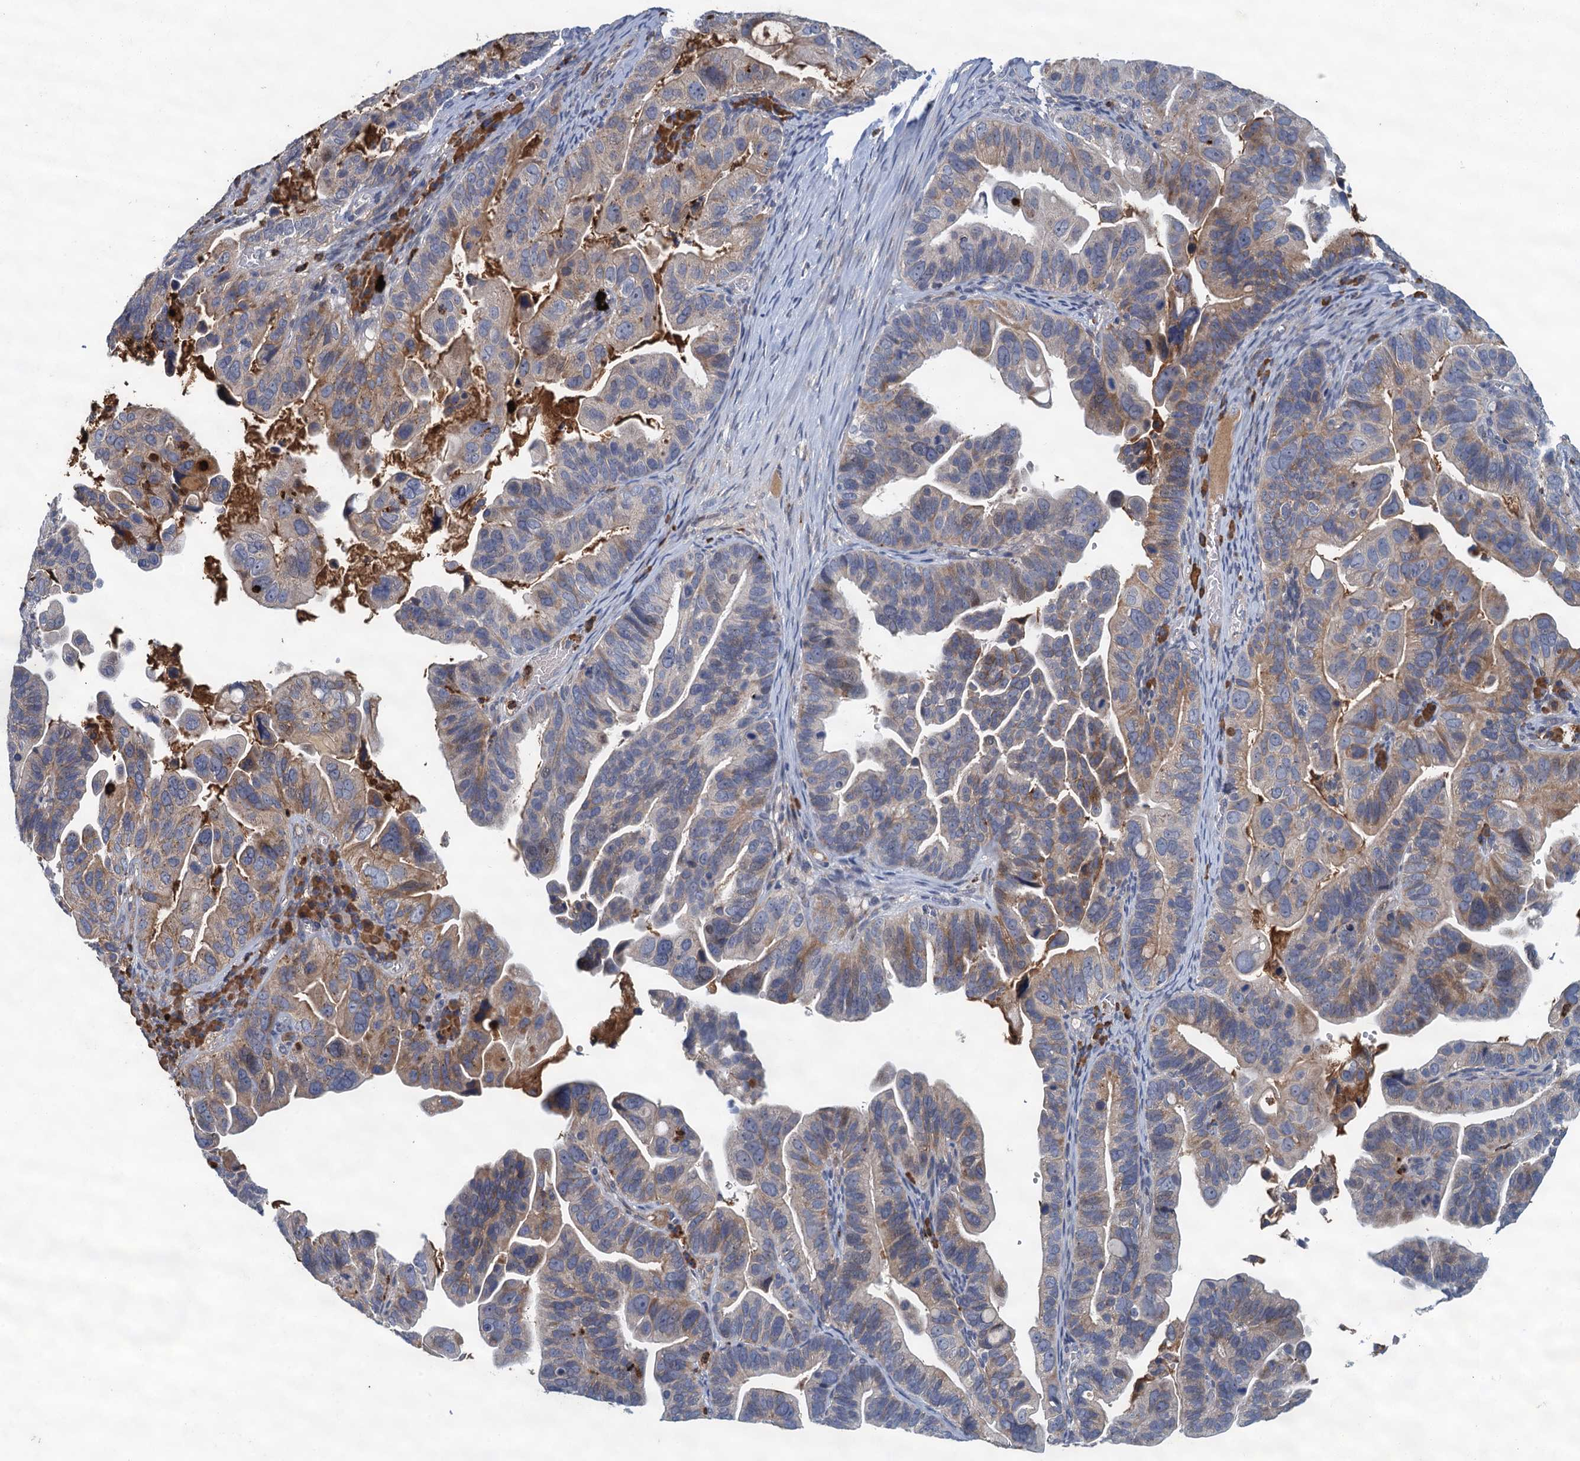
{"staining": {"intensity": "weak", "quantity": "25%-75%", "location": "cytoplasmic/membranous"}, "tissue": "ovarian cancer", "cell_type": "Tumor cells", "image_type": "cancer", "snomed": [{"axis": "morphology", "description": "Cystadenocarcinoma, serous, NOS"}, {"axis": "topography", "description": "Ovary"}], "caption": "A high-resolution image shows IHC staining of ovarian cancer, which reveals weak cytoplasmic/membranous expression in approximately 25%-75% of tumor cells.", "gene": "TPCN1", "patient": {"sex": "female", "age": 56}}